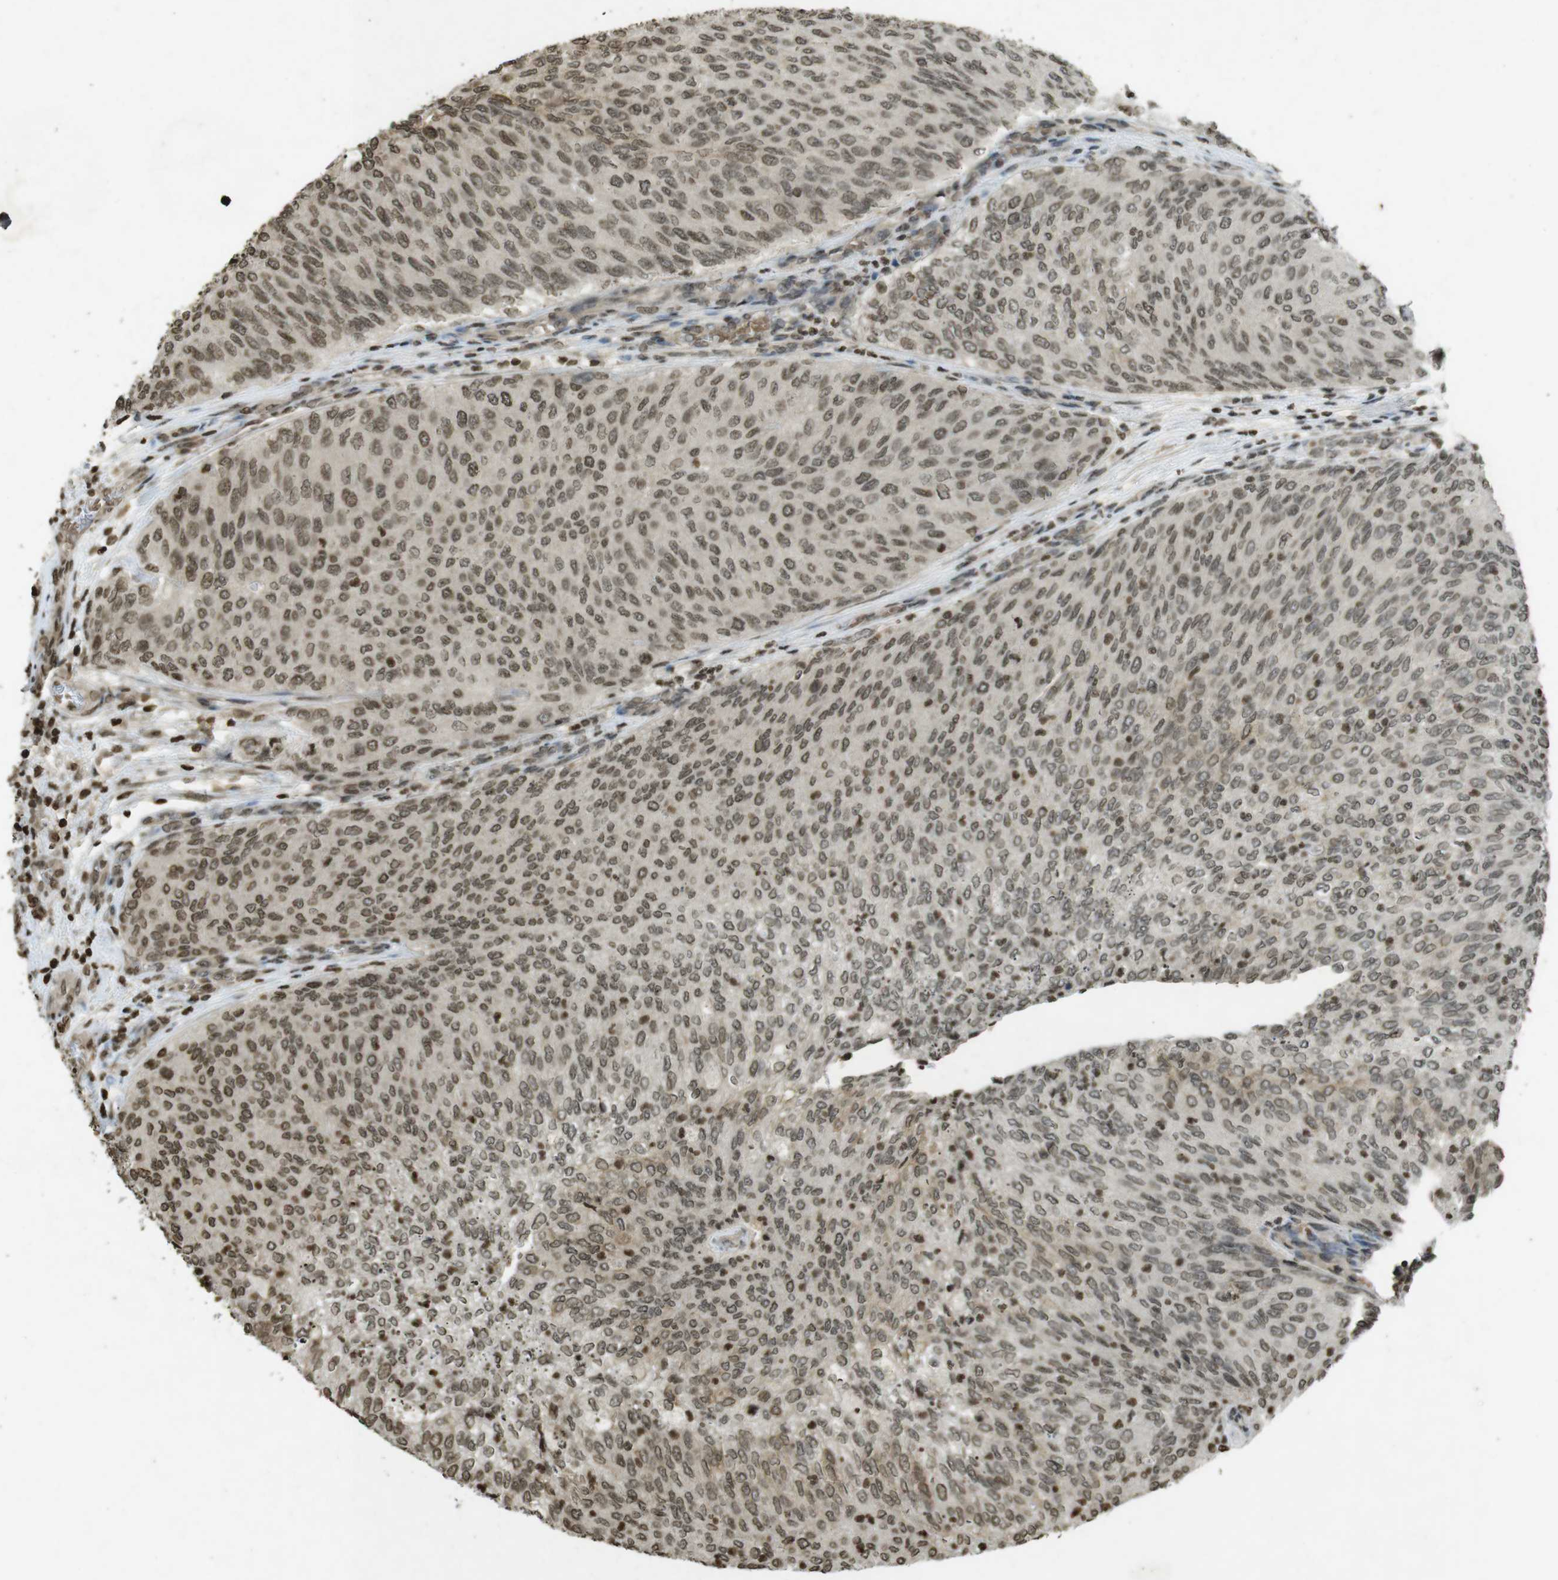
{"staining": {"intensity": "moderate", "quantity": ">75%", "location": "nuclear"}, "tissue": "urothelial cancer", "cell_type": "Tumor cells", "image_type": "cancer", "snomed": [{"axis": "morphology", "description": "Urothelial carcinoma, Low grade"}, {"axis": "topography", "description": "Urinary bladder"}], "caption": "Moderate nuclear protein positivity is identified in approximately >75% of tumor cells in urothelial cancer. (Brightfield microscopy of DAB IHC at high magnification).", "gene": "ORC4", "patient": {"sex": "female", "age": 79}}